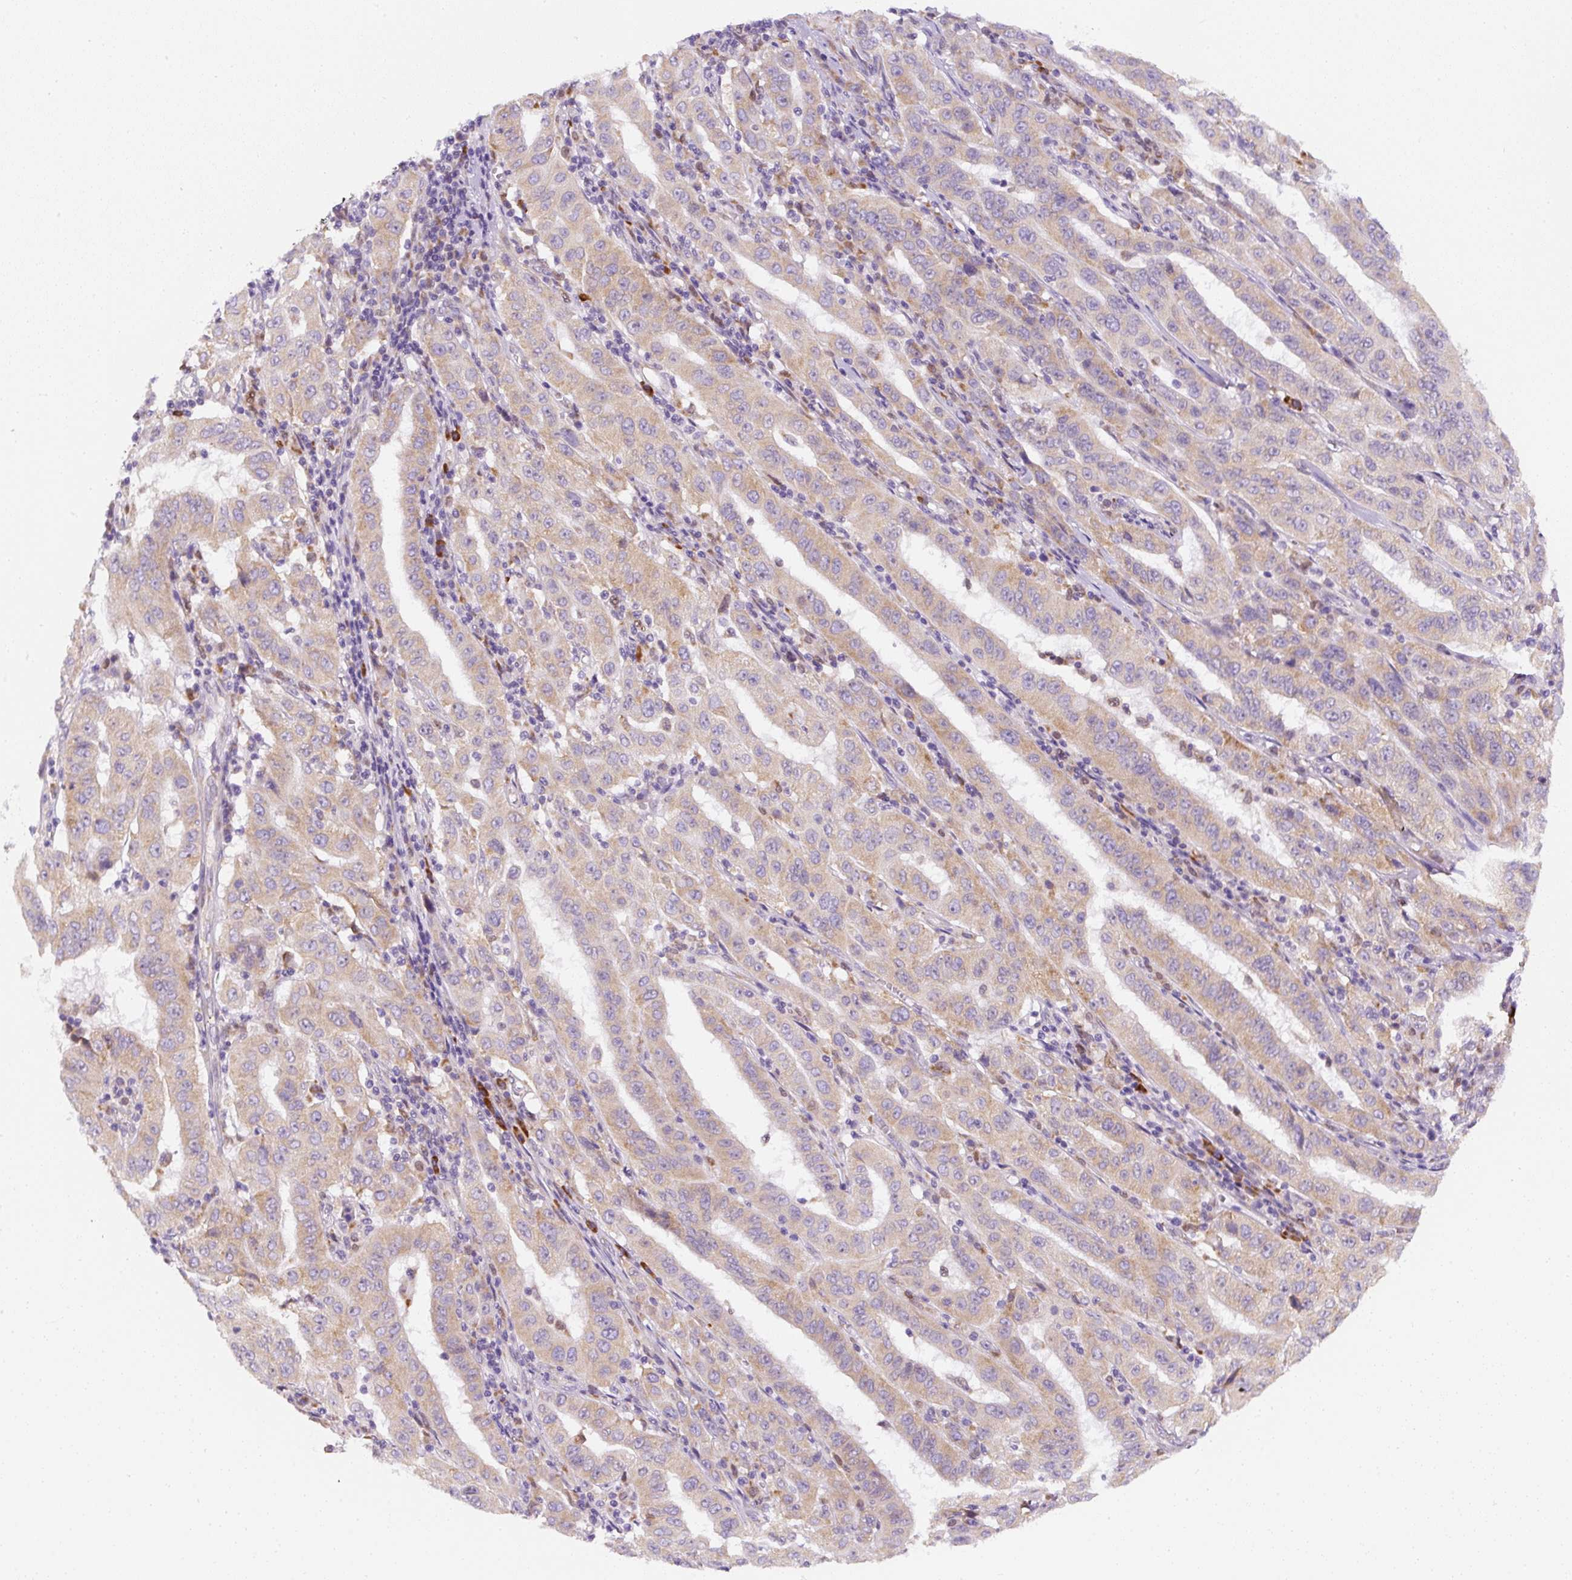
{"staining": {"intensity": "weak", "quantity": "25%-75%", "location": "cytoplasmic/membranous"}, "tissue": "pancreatic cancer", "cell_type": "Tumor cells", "image_type": "cancer", "snomed": [{"axis": "morphology", "description": "Adenocarcinoma, NOS"}, {"axis": "topography", "description": "Pancreas"}], "caption": "An image showing weak cytoplasmic/membranous staining in about 25%-75% of tumor cells in pancreatic adenocarcinoma, as visualized by brown immunohistochemical staining.", "gene": "DDOST", "patient": {"sex": "male", "age": 63}}